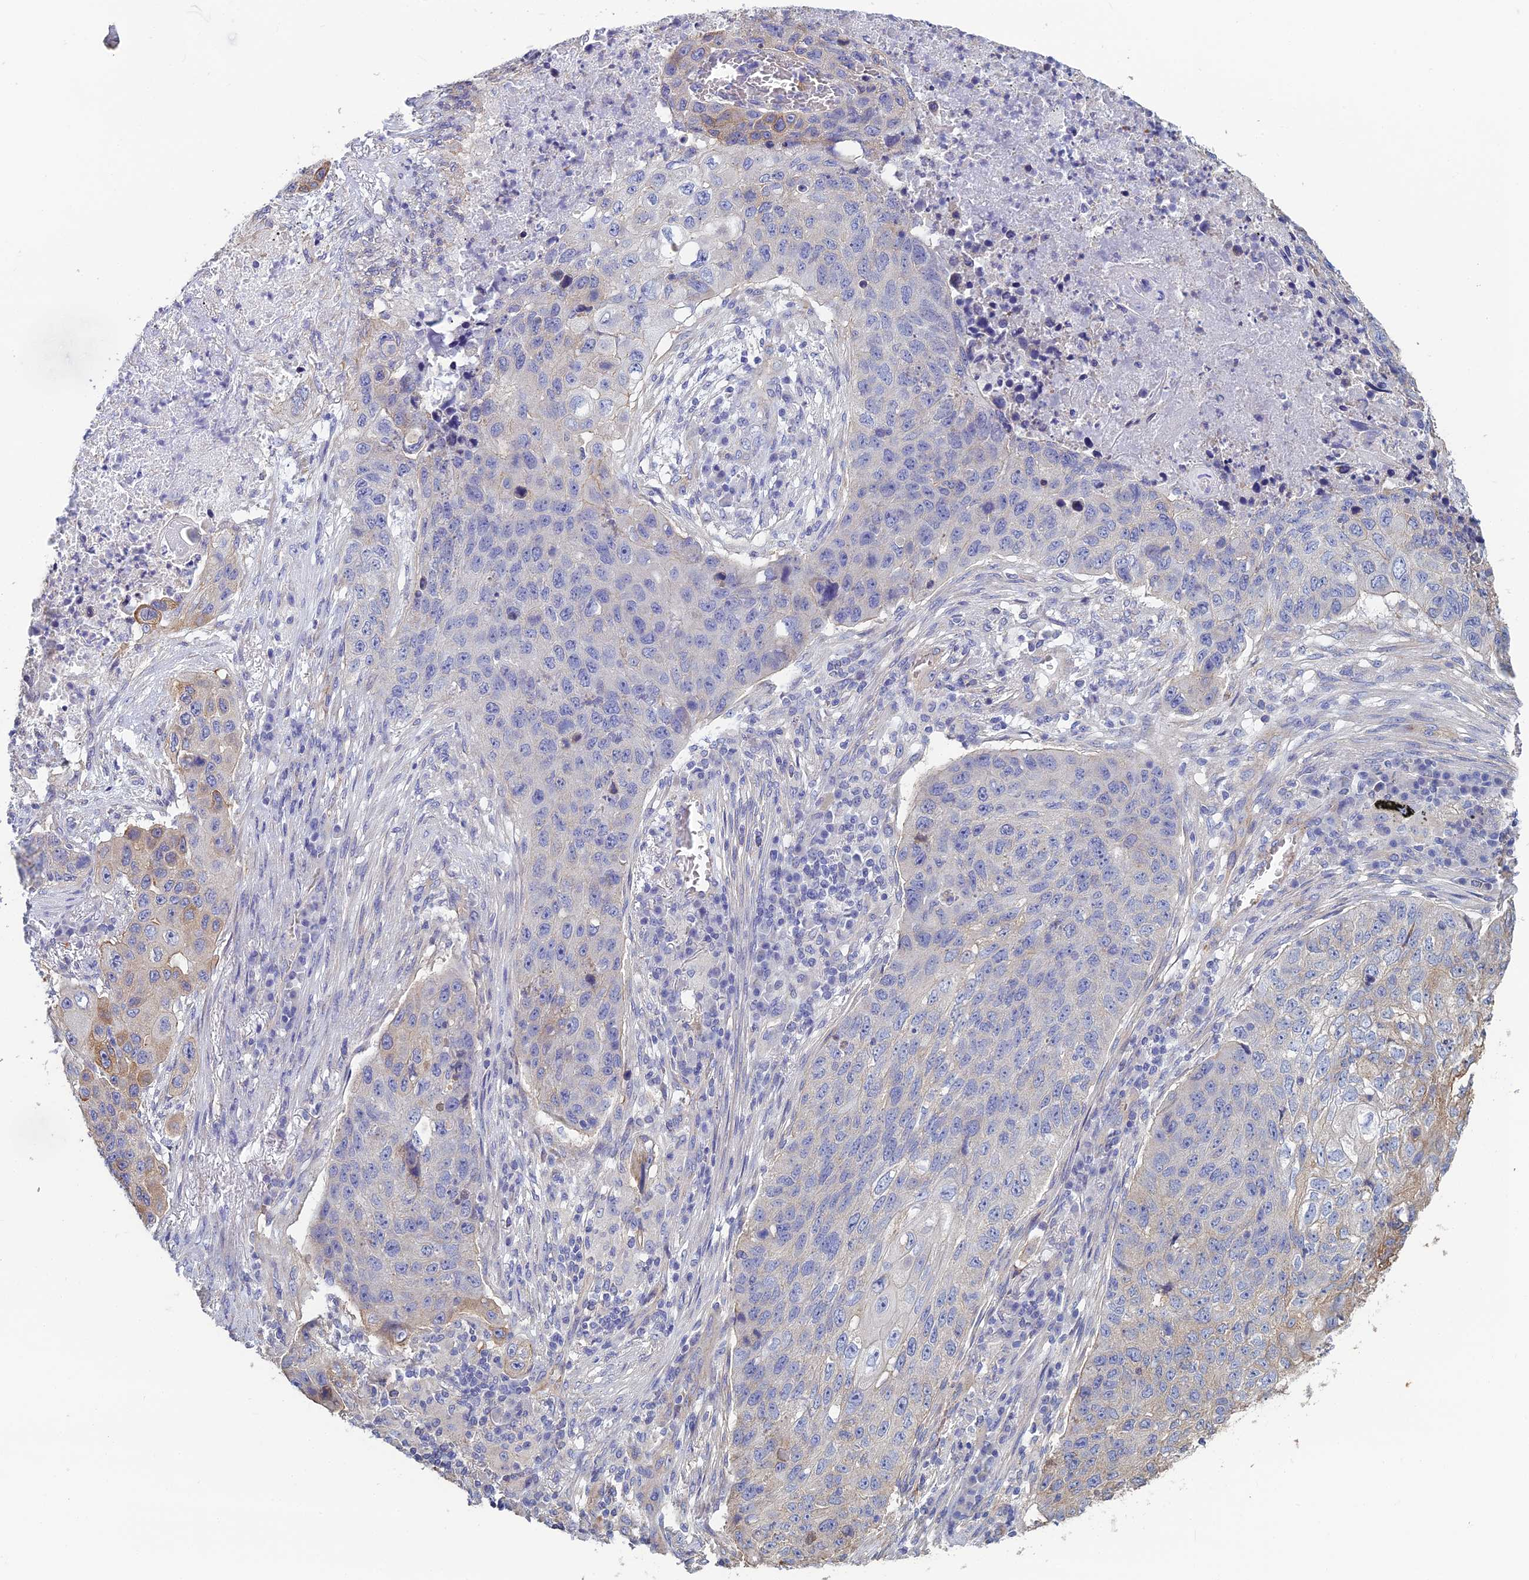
{"staining": {"intensity": "weak", "quantity": "<25%", "location": "cytoplasmic/membranous"}, "tissue": "lung cancer", "cell_type": "Tumor cells", "image_type": "cancer", "snomed": [{"axis": "morphology", "description": "Squamous cell carcinoma, NOS"}, {"axis": "topography", "description": "Lung"}], "caption": "Micrograph shows no significant protein expression in tumor cells of lung cancer.", "gene": "PCDHA5", "patient": {"sex": "female", "age": 63}}